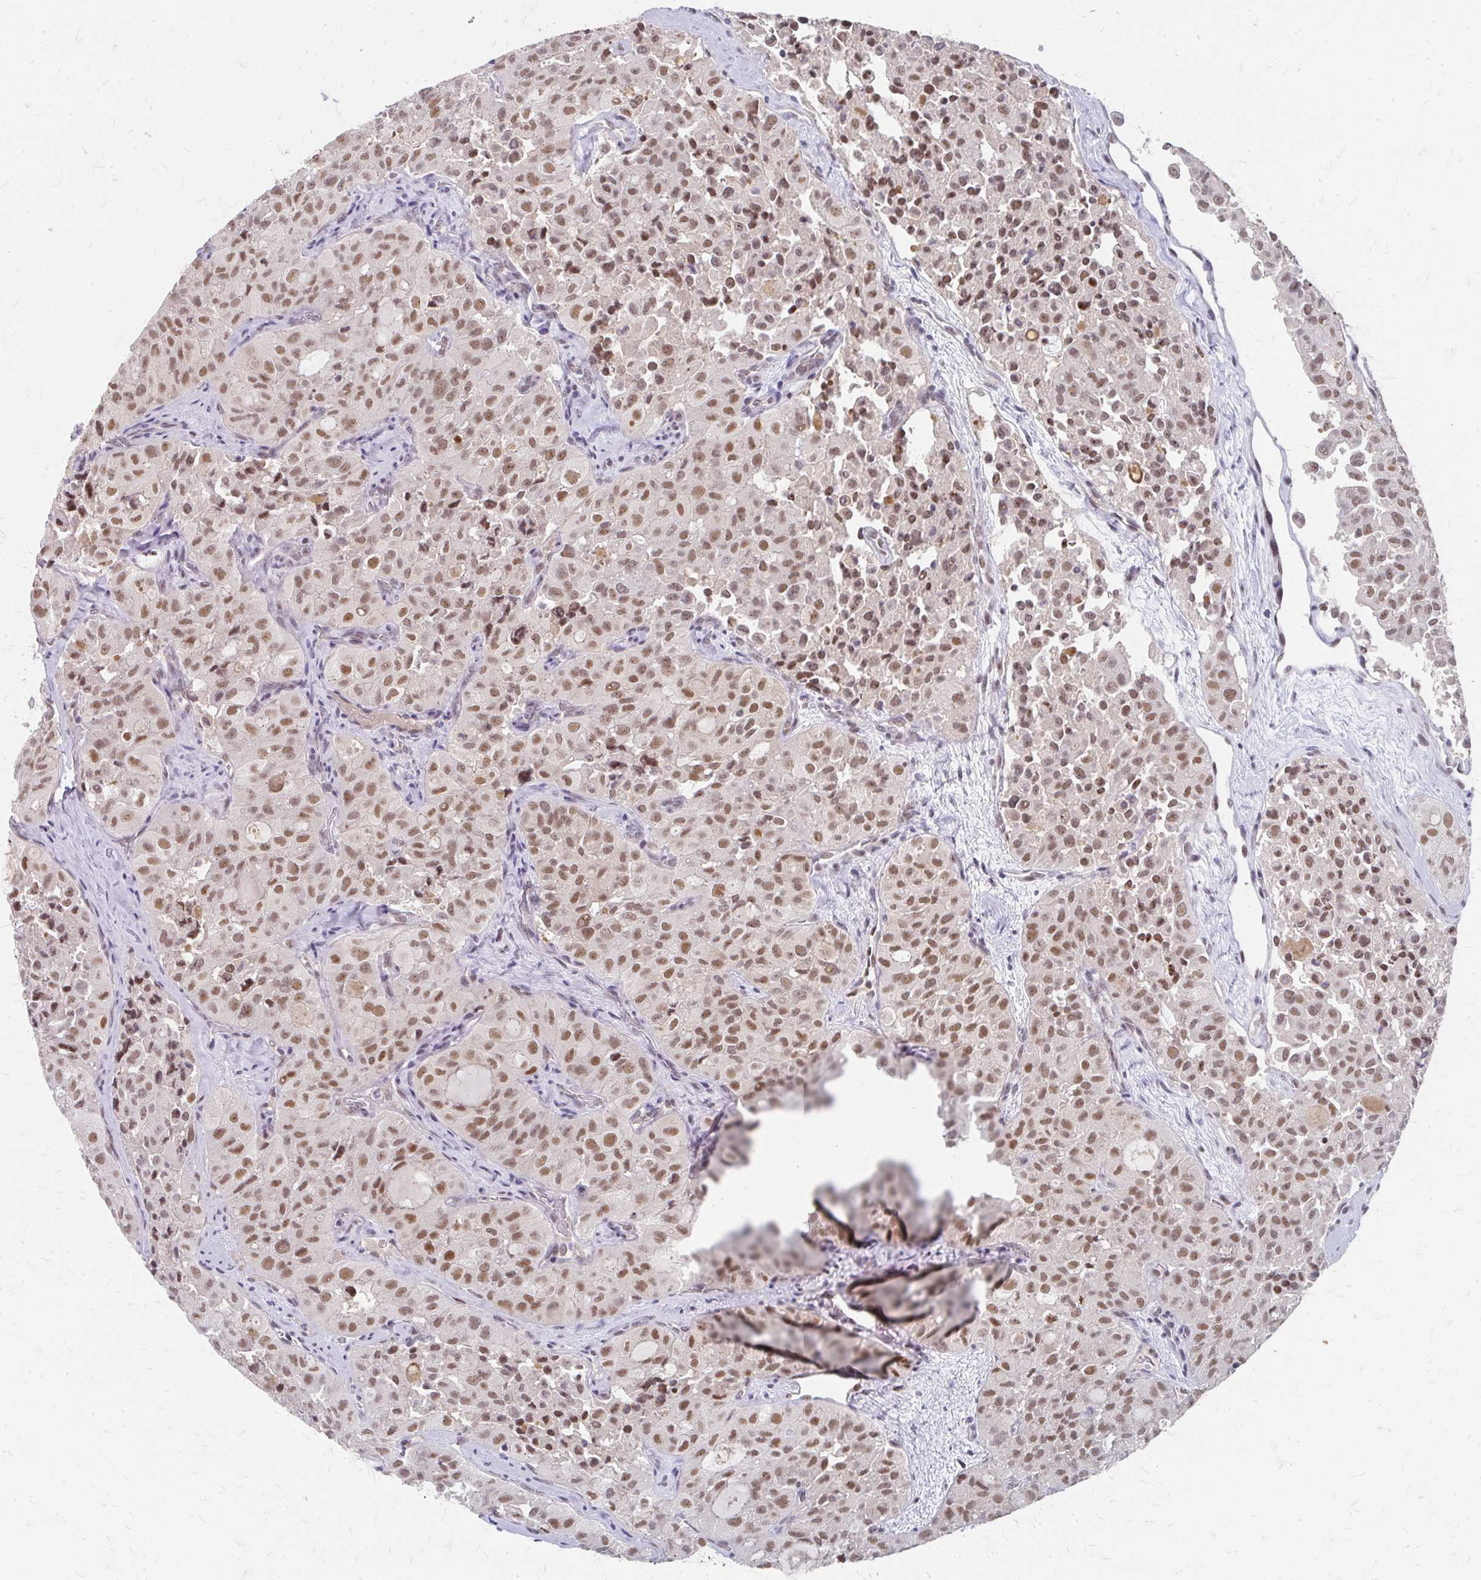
{"staining": {"intensity": "moderate", "quantity": ">75%", "location": "nuclear"}, "tissue": "thyroid cancer", "cell_type": "Tumor cells", "image_type": "cancer", "snomed": [{"axis": "morphology", "description": "Follicular adenoma carcinoma, NOS"}, {"axis": "topography", "description": "Thyroid gland"}], "caption": "An image of human thyroid follicular adenoma carcinoma stained for a protein shows moderate nuclear brown staining in tumor cells. (IHC, brightfield microscopy, high magnification).", "gene": "GTF2H1", "patient": {"sex": "male", "age": 75}}